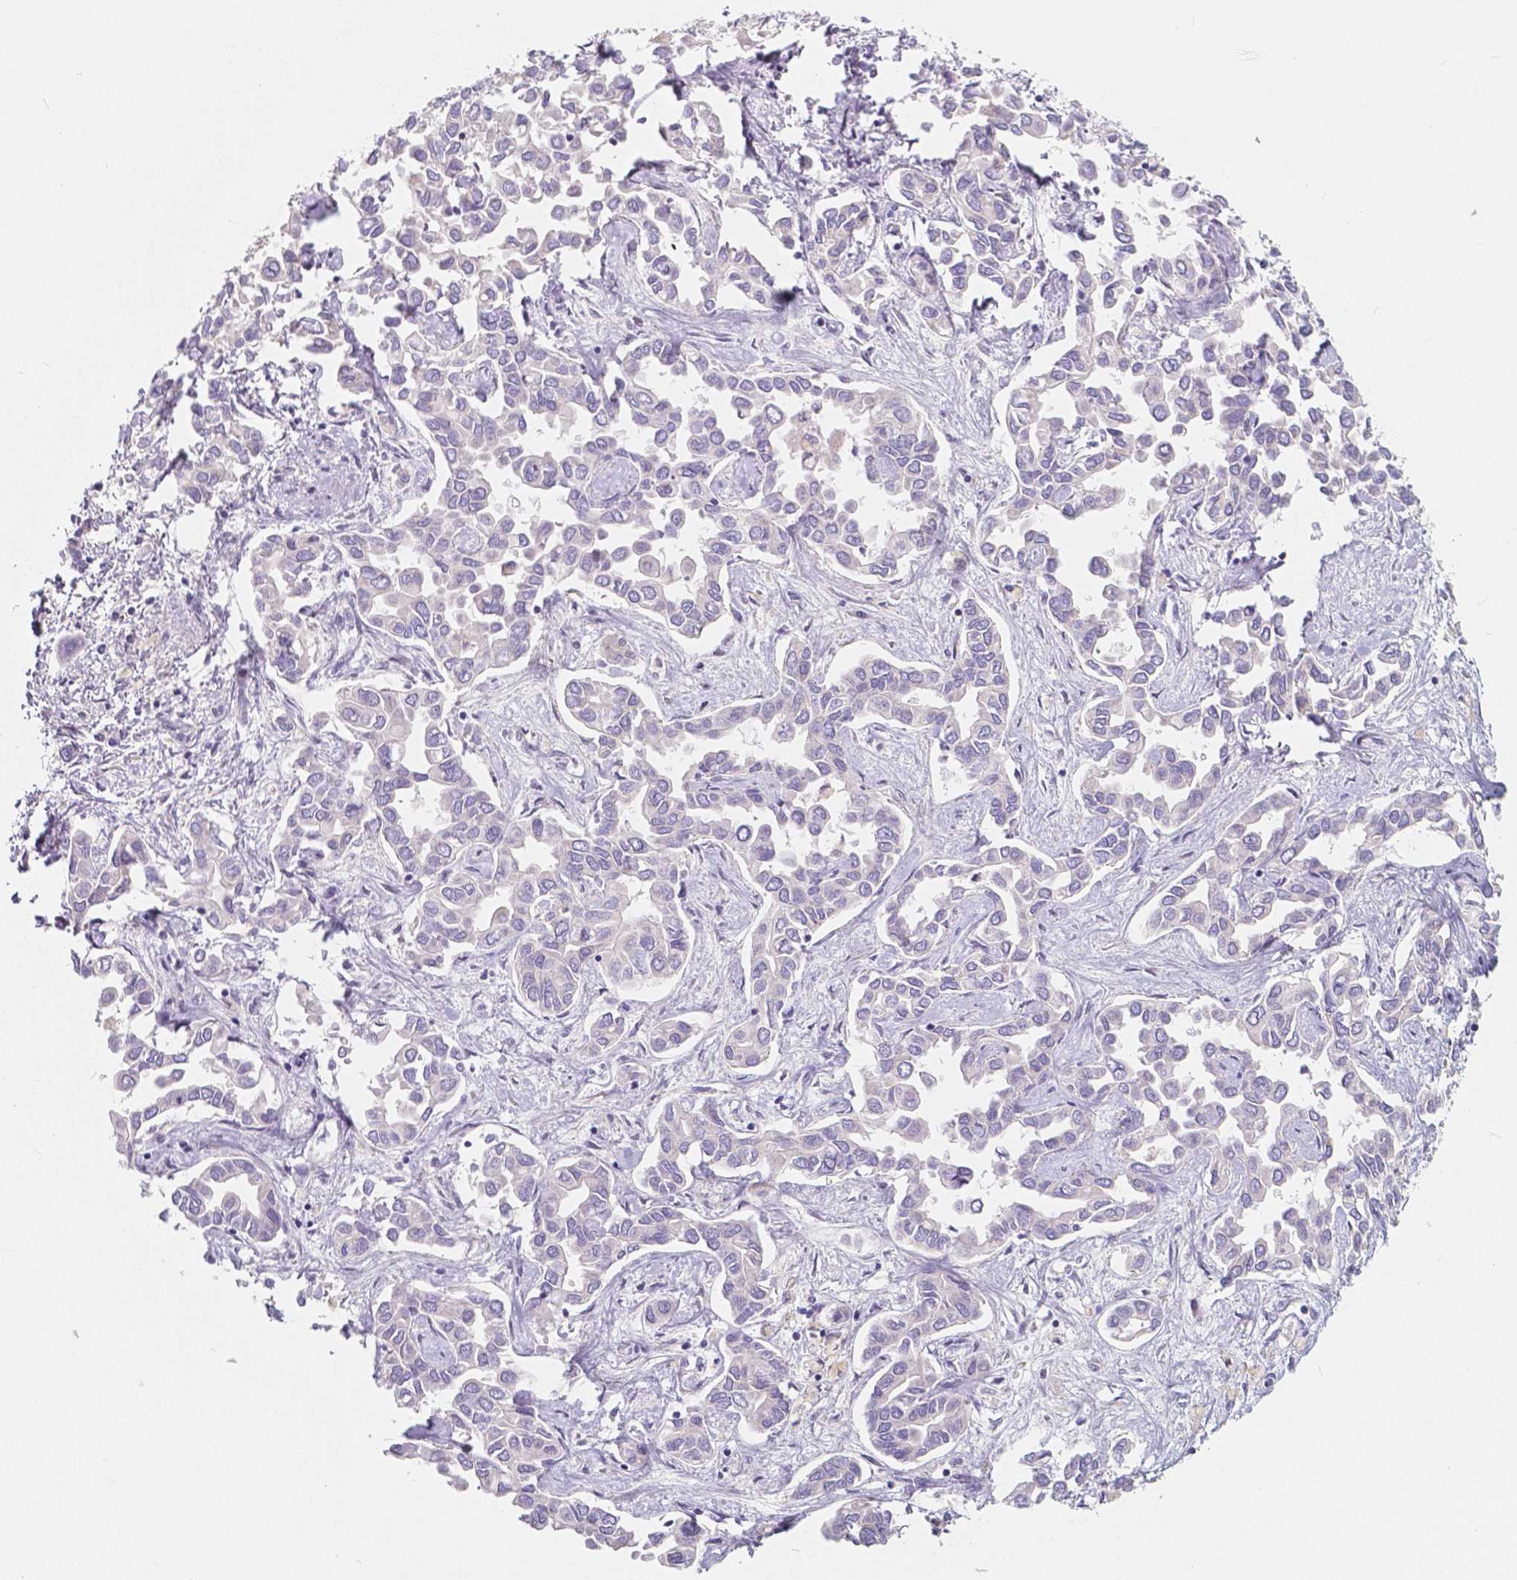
{"staining": {"intensity": "negative", "quantity": "none", "location": "none"}, "tissue": "liver cancer", "cell_type": "Tumor cells", "image_type": "cancer", "snomed": [{"axis": "morphology", "description": "Cholangiocarcinoma"}, {"axis": "topography", "description": "Liver"}], "caption": "A histopathology image of human liver cancer is negative for staining in tumor cells.", "gene": "RNF186", "patient": {"sex": "female", "age": 64}}